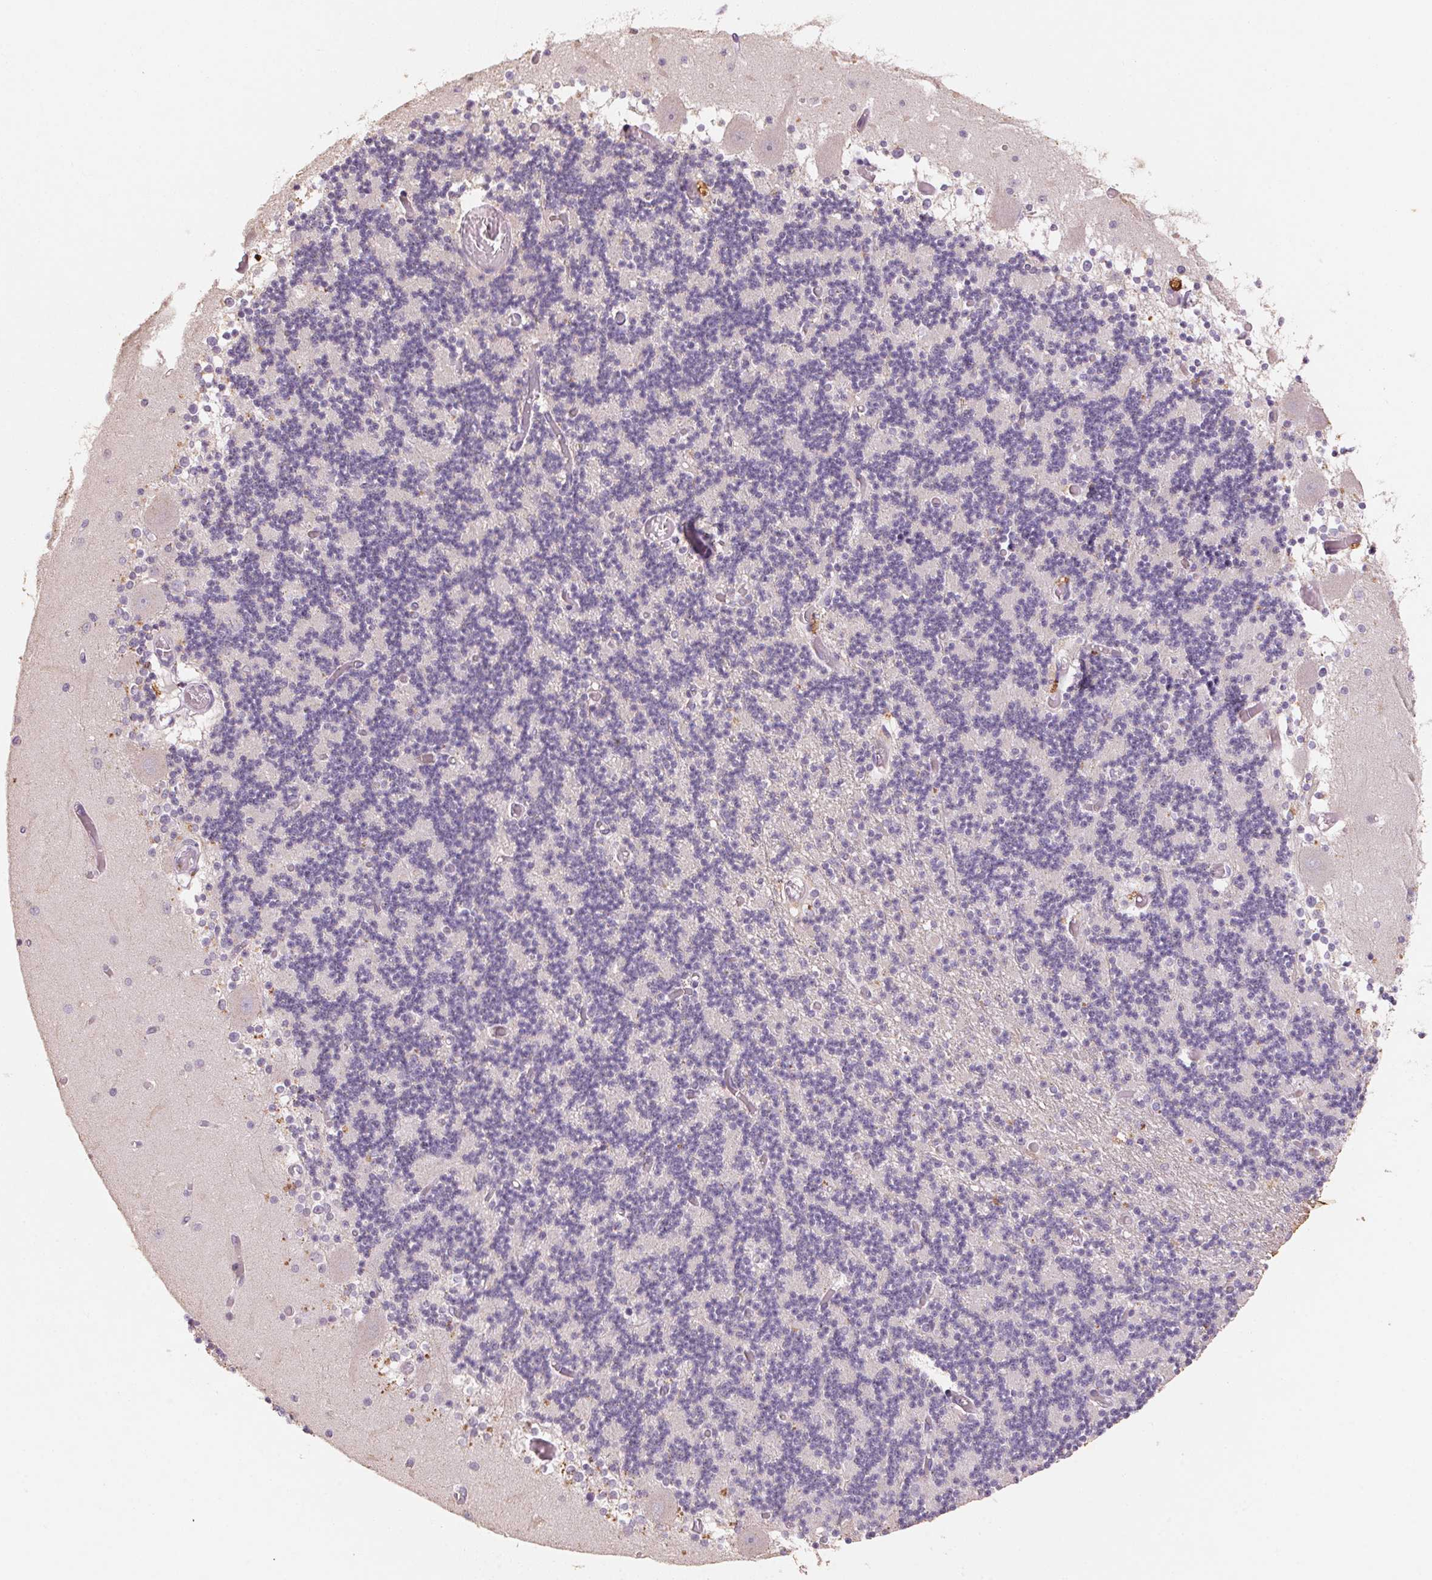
{"staining": {"intensity": "negative", "quantity": "none", "location": "none"}, "tissue": "cerebellum", "cell_type": "Cells in granular layer", "image_type": "normal", "snomed": [{"axis": "morphology", "description": "Normal tissue, NOS"}, {"axis": "topography", "description": "Cerebellum"}], "caption": "Human cerebellum stained for a protein using immunohistochemistry exhibits no expression in cells in granular layer.", "gene": "CXCL5", "patient": {"sex": "female", "age": 28}}